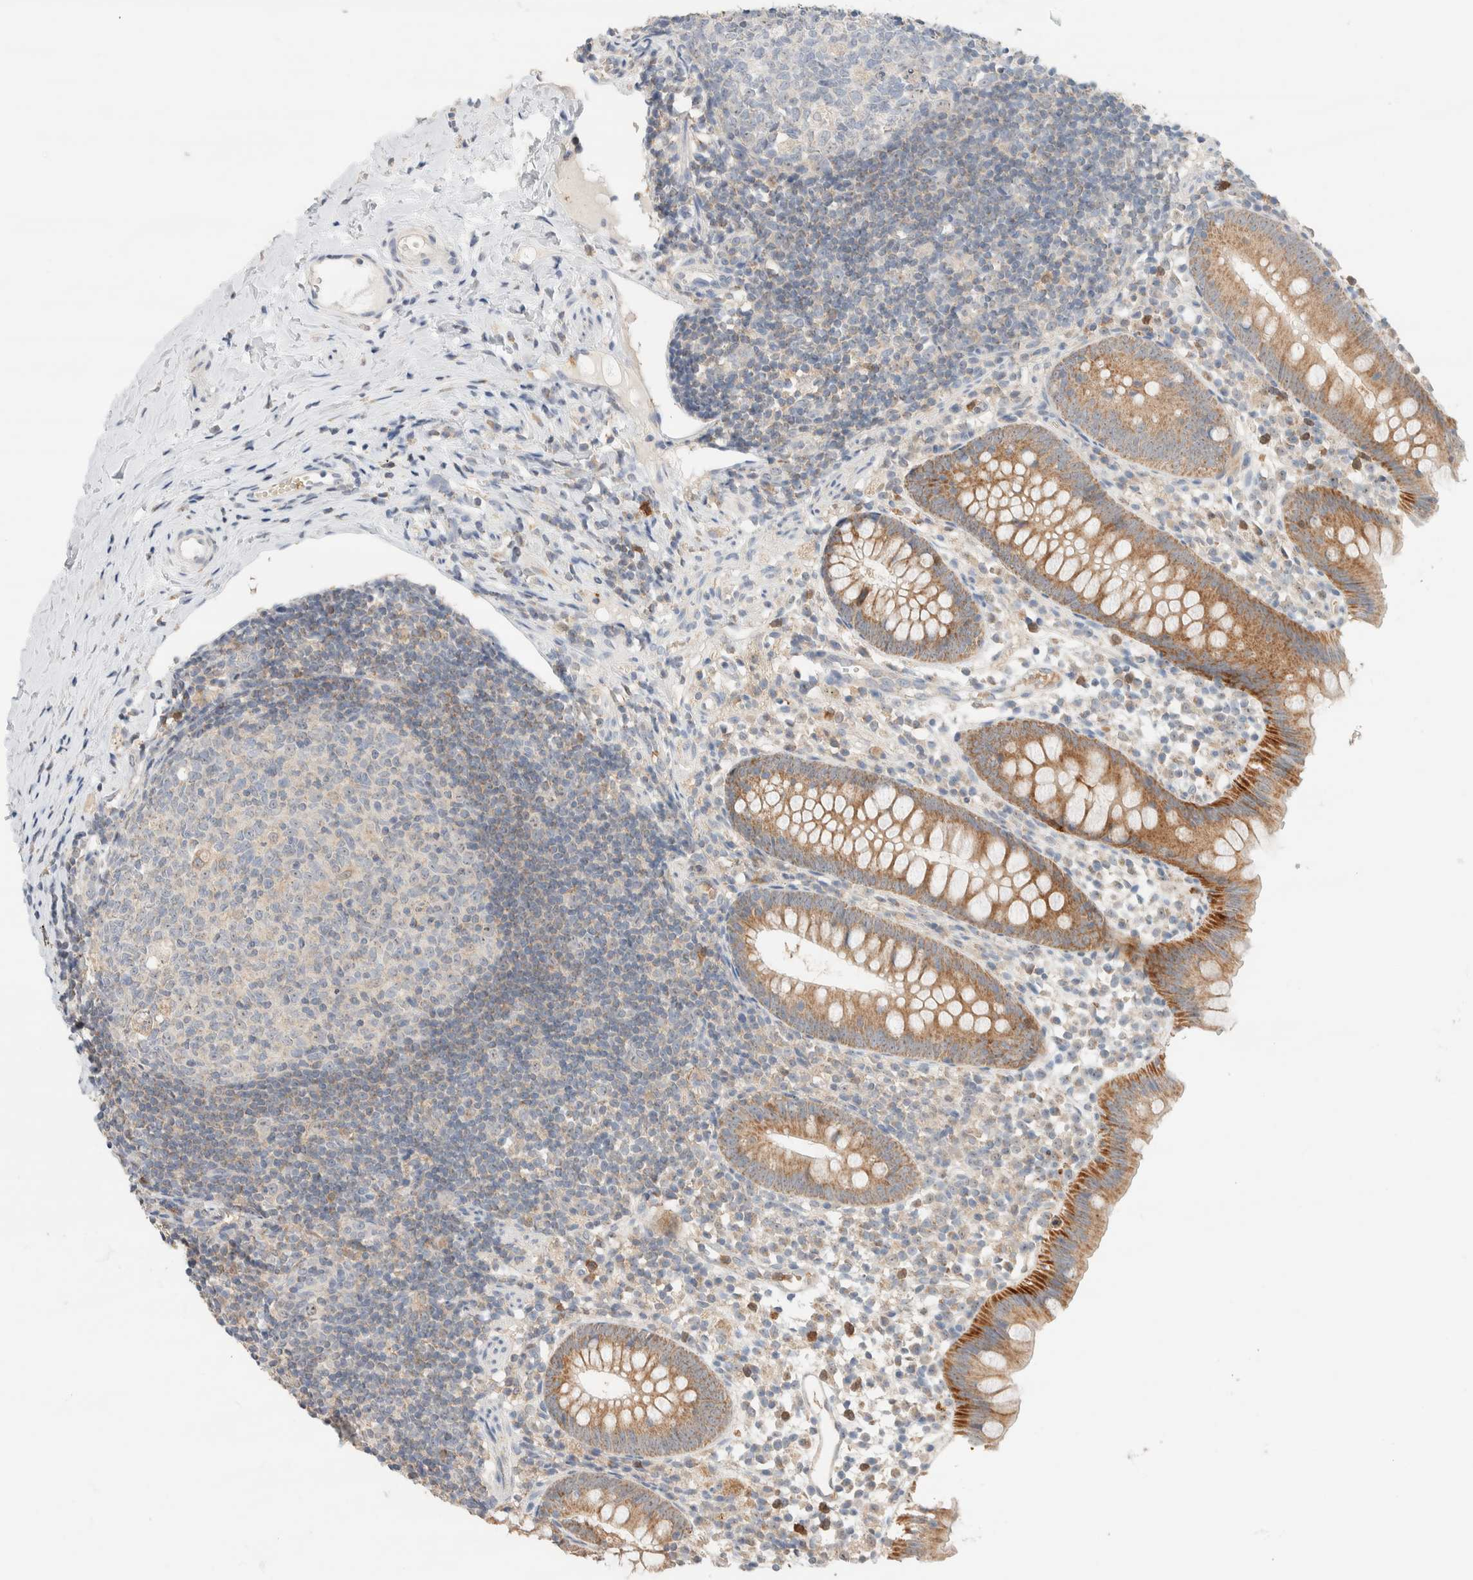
{"staining": {"intensity": "moderate", "quantity": ">75%", "location": "cytoplasmic/membranous"}, "tissue": "appendix", "cell_type": "Glandular cells", "image_type": "normal", "snomed": [{"axis": "morphology", "description": "Normal tissue, NOS"}, {"axis": "topography", "description": "Appendix"}], "caption": "High-power microscopy captured an immunohistochemistry micrograph of benign appendix, revealing moderate cytoplasmic/membranous expression in about >75% of glandular cells.", "gene": "HDHD3", "patient": {"sex": "female", "age": 20}}